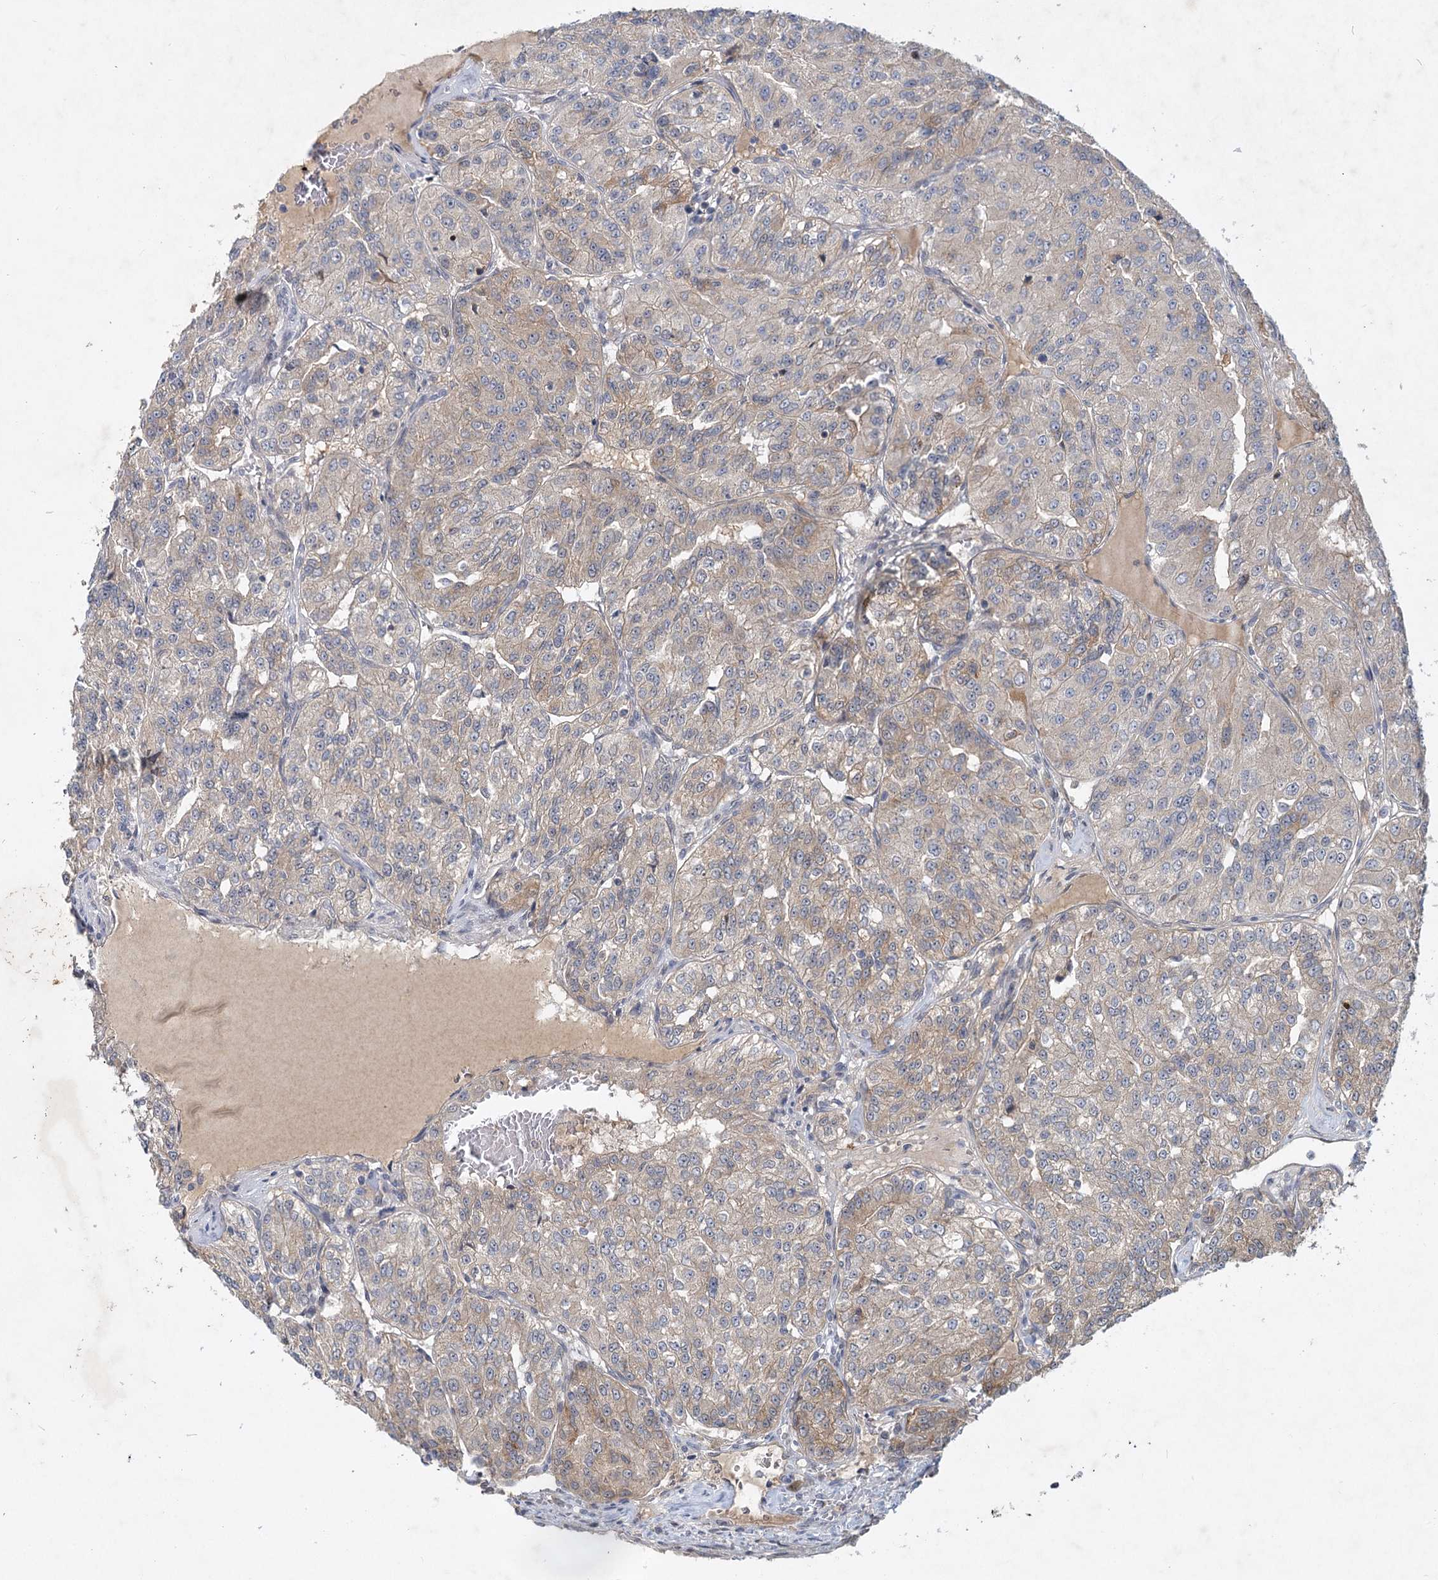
{"staining": {"intensity": "weak", "quantity": "25%-75%", "location": "cytoplasmic/membranous"}, "tissue": "renal cancer", "cell_type": "Tumor cells", "image_type": "cancer", "snomed": [{"axis": "morphology", "description": "Adenocarcinoma, NOS"}, {"axis": "topography", "description": "Kidney"}], "caption": "DAB immunohistochemical staining of adenocarcinoma (renal) exhibits weak cytoplasmic/membranous protein expression in about 25%-75% of tumor cells.", "gene": "AP3B1", "patient": {"sex": "female", "age": 63}}